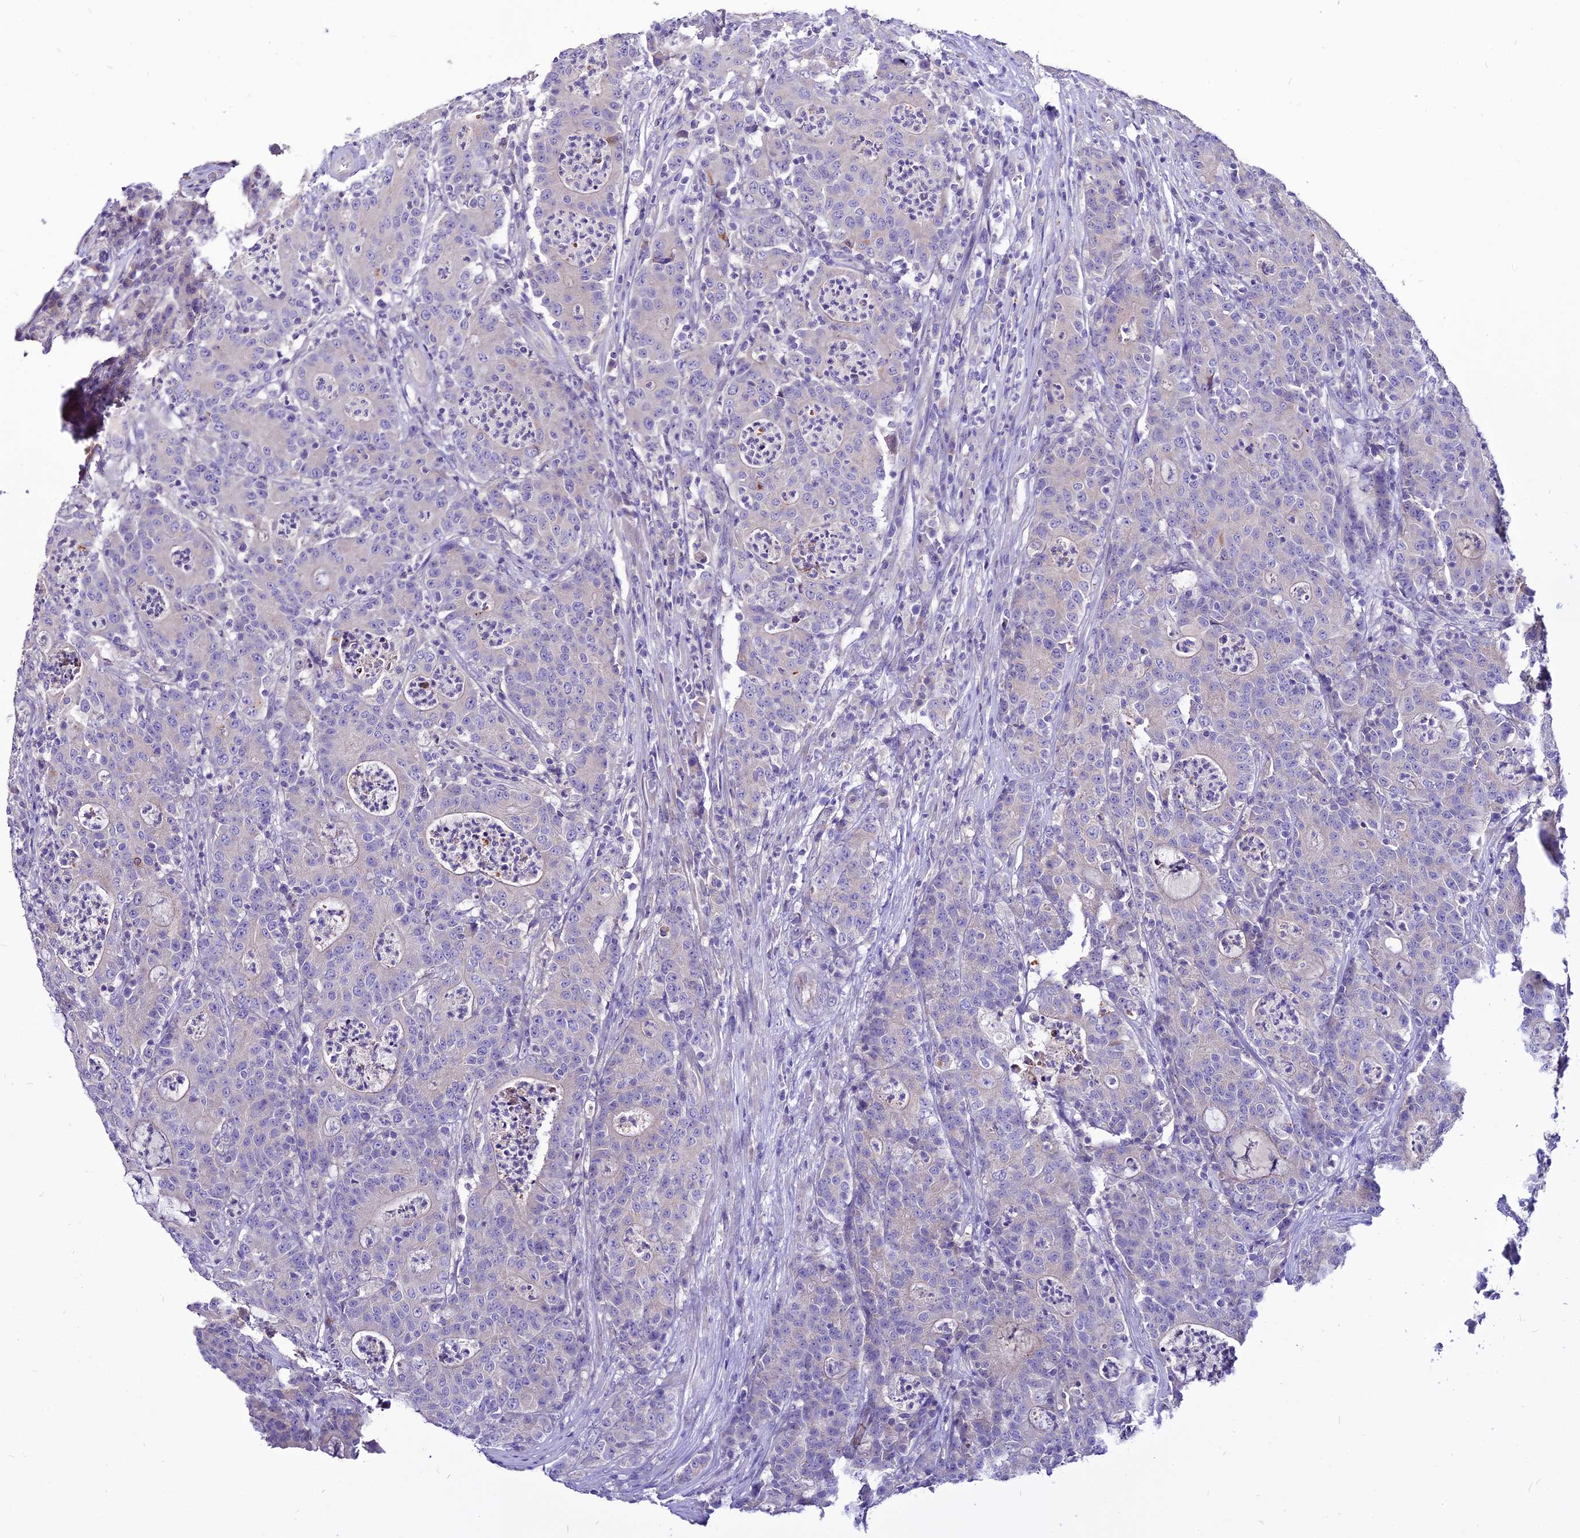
{"staining": {"intensity": "negative", "quantity": "none", "location": "none"}, "tissue": "colorectal cancer", "cell_type": "Tumor cells", "image_type": "cancer", "snomed": [{"axis": "morphology", "description": "Adenocarcinoma, NOS"}, {"axis": "topography", "description": "Colon"}], "caption": "Tumor cells are negative for brown protein staining in colorectal cancer.", "gene": "CZIB", "patient": {"sex": "male", "age": 83}}